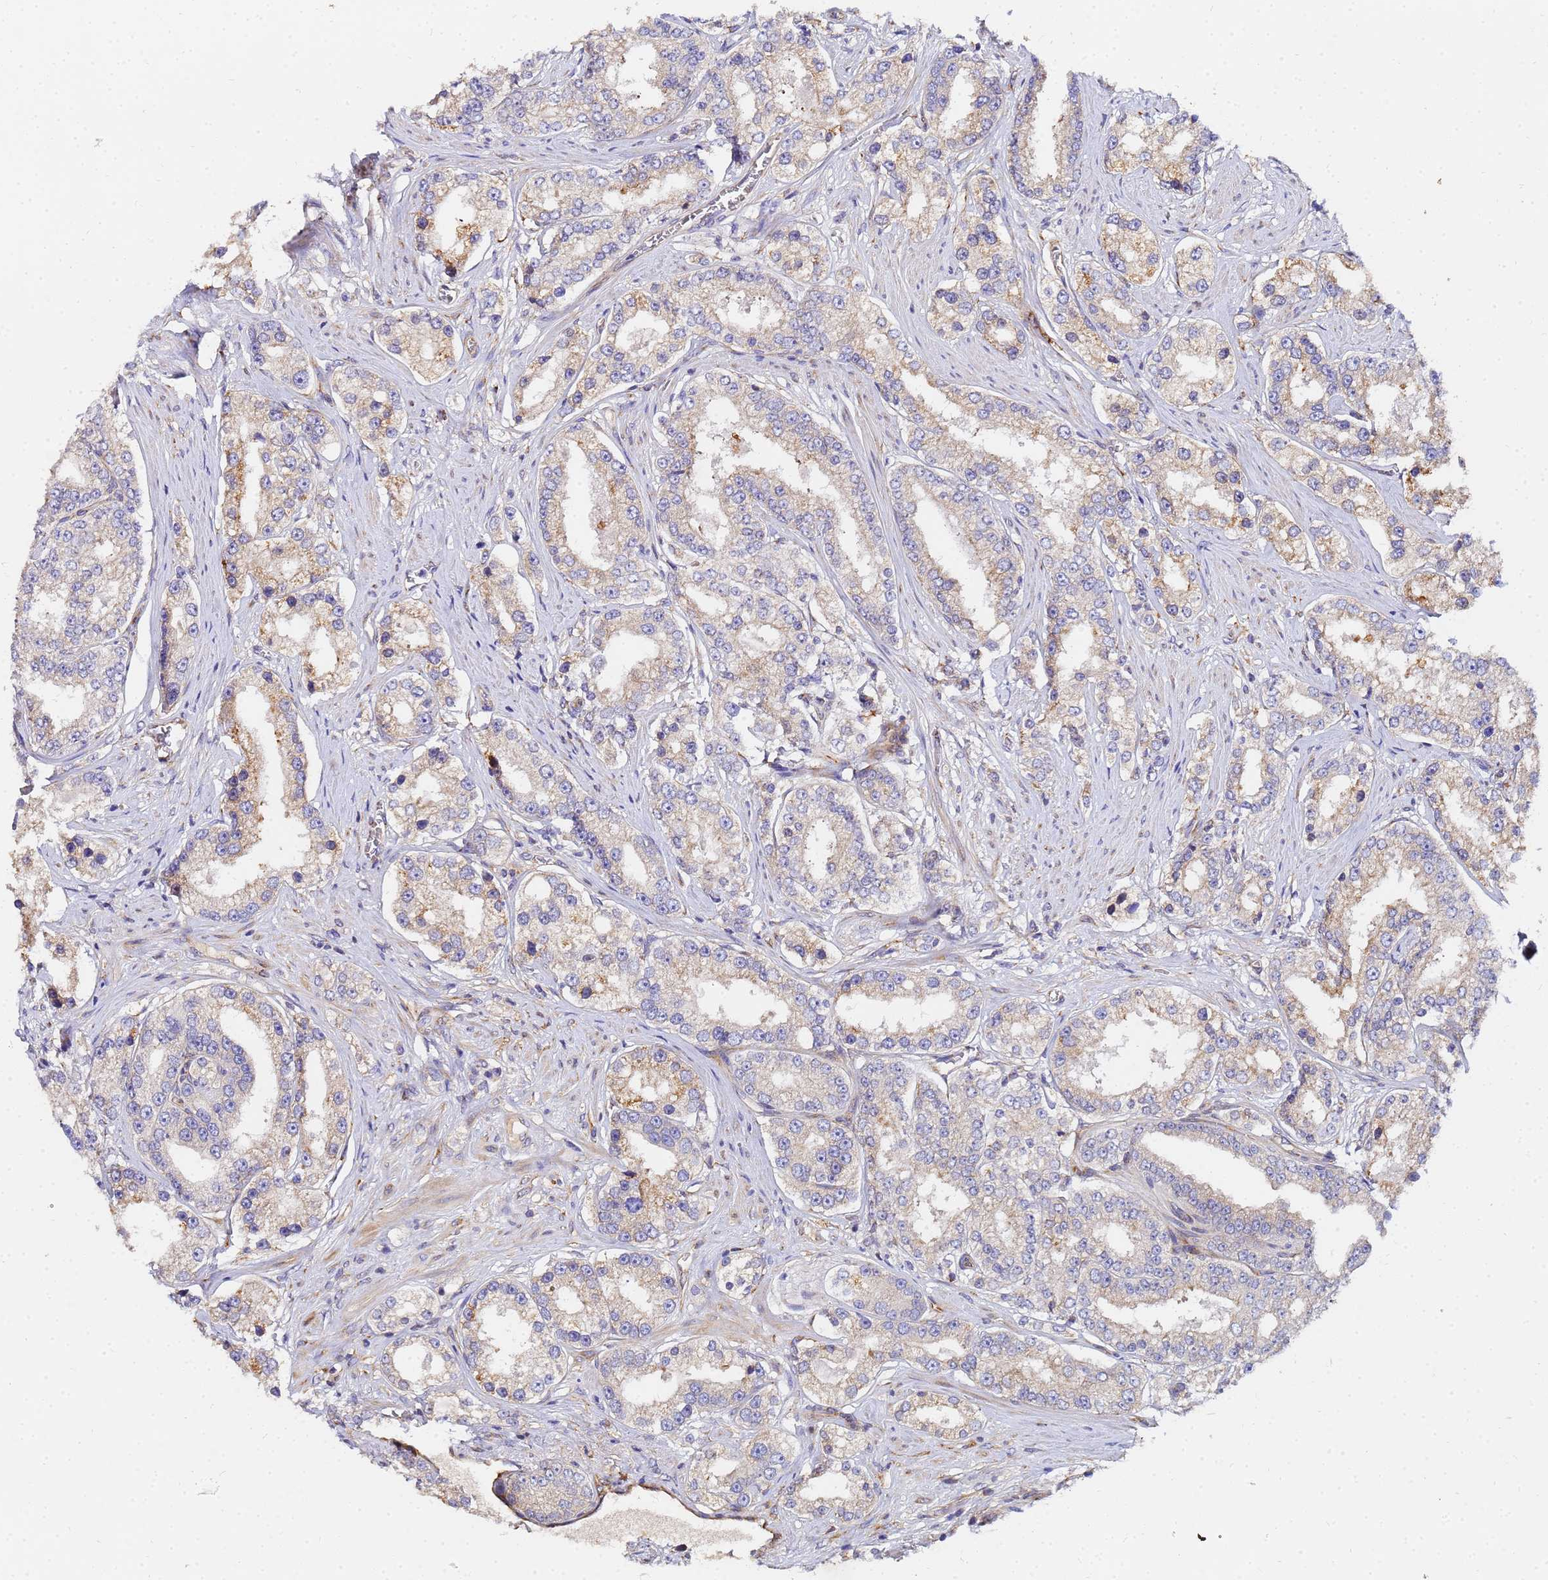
{"staining": {"intensity": "weak", "quantity": "<25%", "location": "cytoplasmic/membranous"}, "tissue": "prostate cancer", "cell_type": "Tumor cells", "image_type": "cancer", "snomed": [{"axis": "morphology", "description": "Normal tissue, NOS"}, {"axis": "morphology", "description": "Adenocarcinoma, High grade"}, {"axis": "topography", "description": "Prostate"}], "caption": "Immunohistochemical staining of high-grade adenocarcinoma (prostate) reveals no significant expression in tumor cells. Nuclei are stained in blue.", "gene": "POM121", "patient": {"sex": "male", "age": 83}}